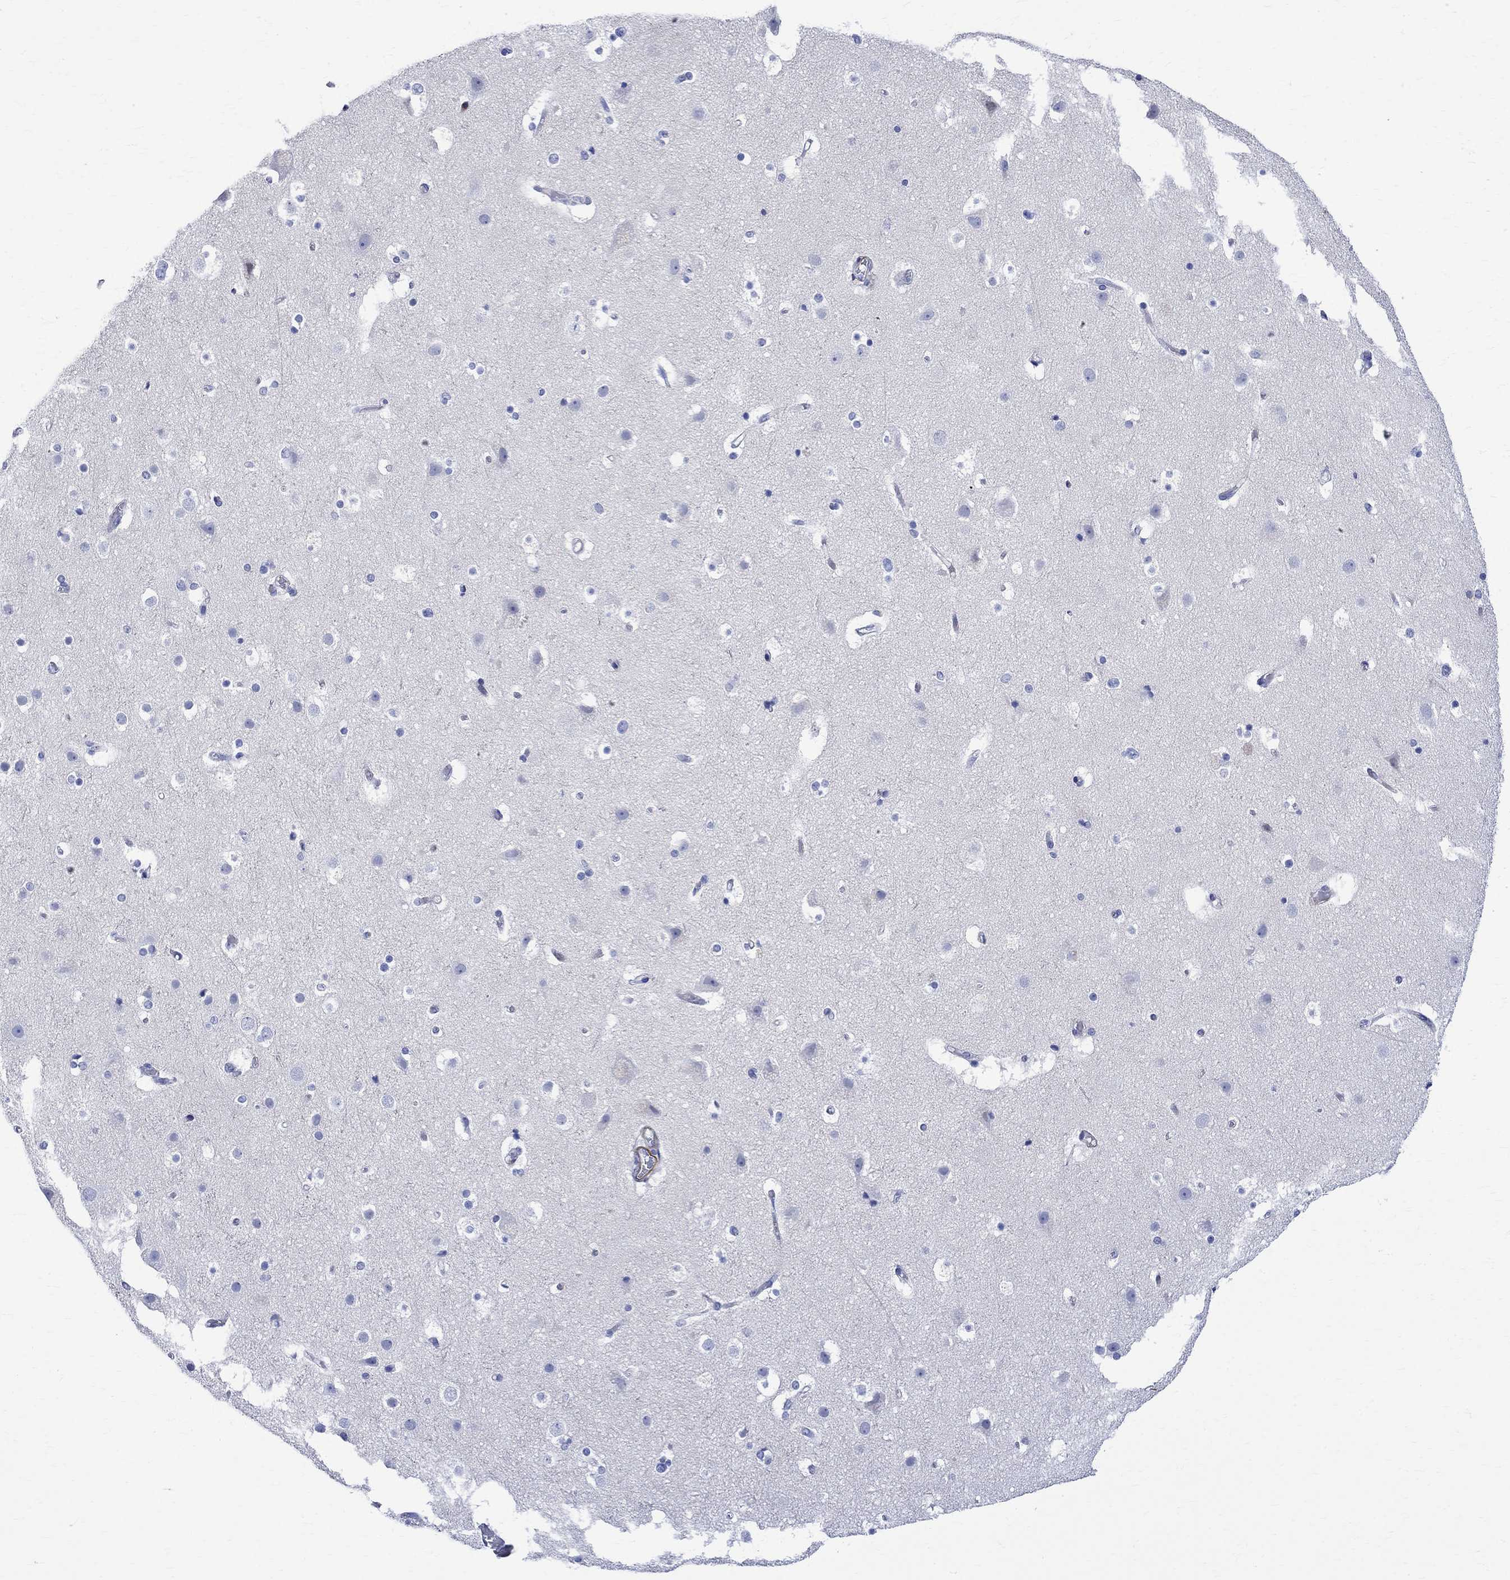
{"staining": {"intensity": "negative", "quantity": "none", "location": "none"}, "tissue": "cerebral cortex", "cell_type": "Endothelial cells", "image_type": "normal", "snomed": [{"axis": "morphology", "description": "Normal tissue, NOS"}, {"axis": "topography", "description": "Cerebral cortex"}], "caption": "Cerebral cortex was stained to show a protein in brown. There is no significant staining in endothelial cells. (Stains: DAB (3,3'-diaminobenzidine) immunohistochemistry with hematoxylin counter stain, Microscopy: brightfield microscopy at high magnification).", "gene": "PARVB", "patient": {"sex": "female", "age": 52}}